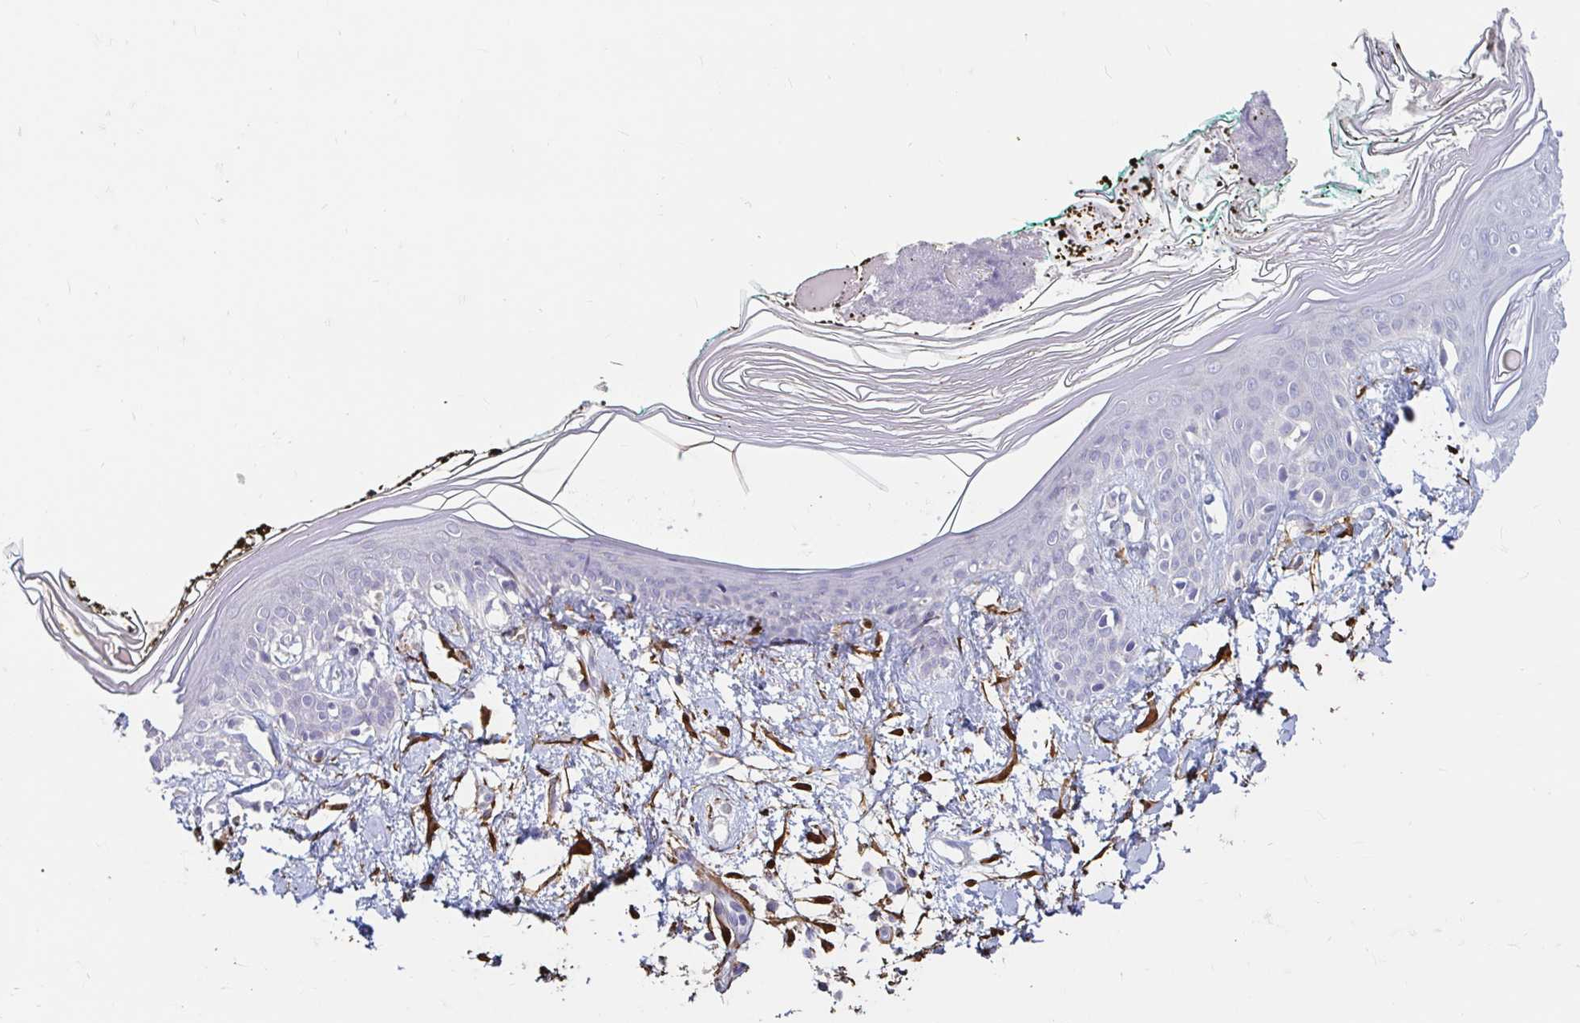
{"staining": {"intensity": "strong", "quantity": ">75%", "location": "cytoplasmic/membranous"}, "tissue": "skin", "cell_type": "Fibroblasts", "image_type": "normal", "snomed": [{"axis": "morphology", "description": "Normal tissue, NOS"}, {"axis": "topography", "description": "Skin"}], "caption": "This image exhibits immunohistochemistry (IHC) staining of normal human skin, with high strong cytoplasmic/membranous expression in about >75% of fibroblasts.", "gene": "ADH1A", "patient": {"sex": "female", "age": 34}}